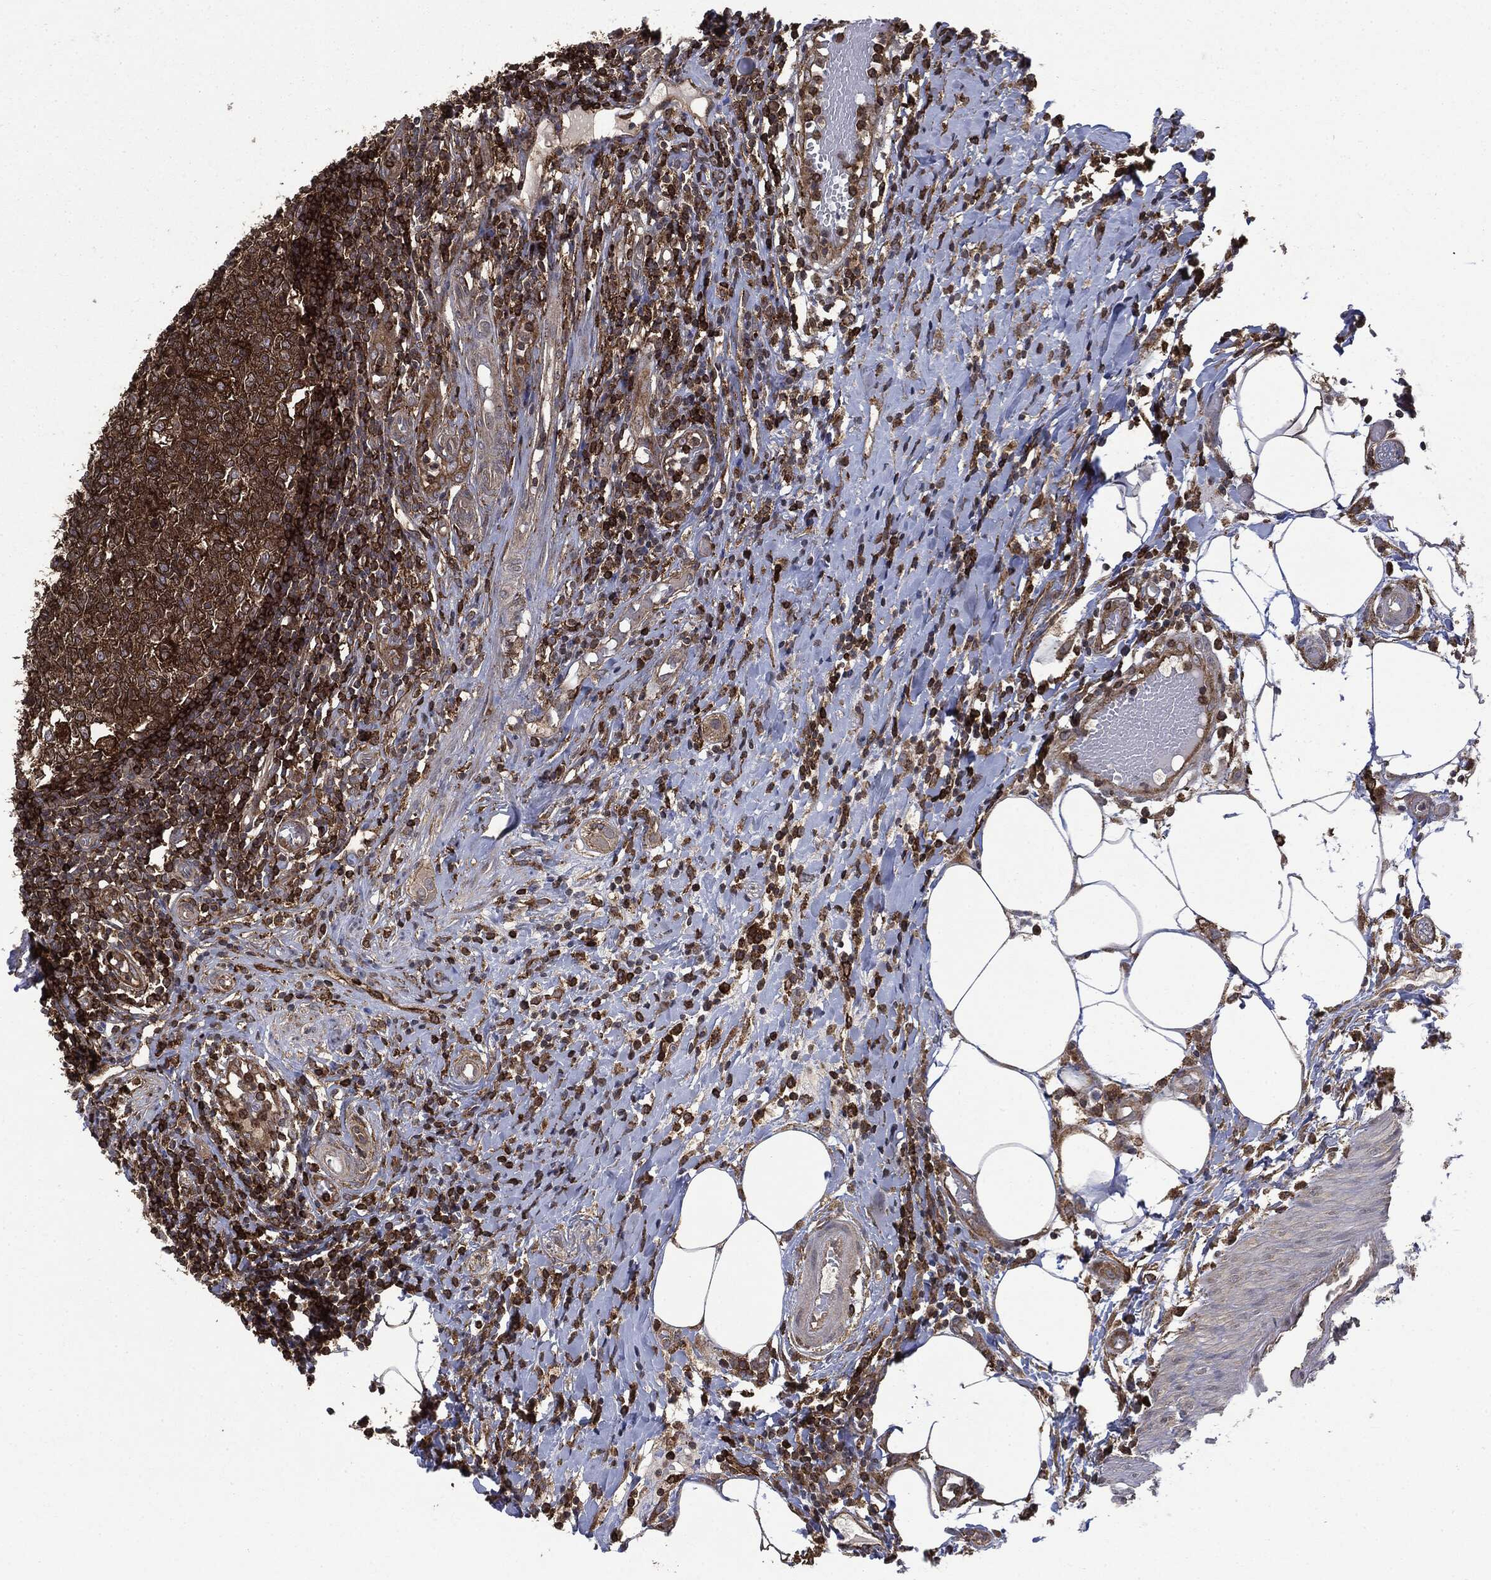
{"staining": {"intensity": "strong", "quantity": "25%-75%", "location": "cytoplasmic/membranous"}, "tissue": "appendix", "cell_type": "Glandular cells", "image_type": "normal", "snomed": [{"axis": "morphology", "description": "Normal tissue, NOS"}, {"axis": "morphology", "description": "Inflammation, NOS"}, {"axis": "topography", "description": "Appendix"}], "caption": "Immunohistochemistry (IHC) of benign human appendix demonstrates high levels of strong cytoplasmic/membranous expression in approximately 25%-75% of glandular cells.", "gene": "SNX5", "patient": {"sex": "male", "age": 16}}